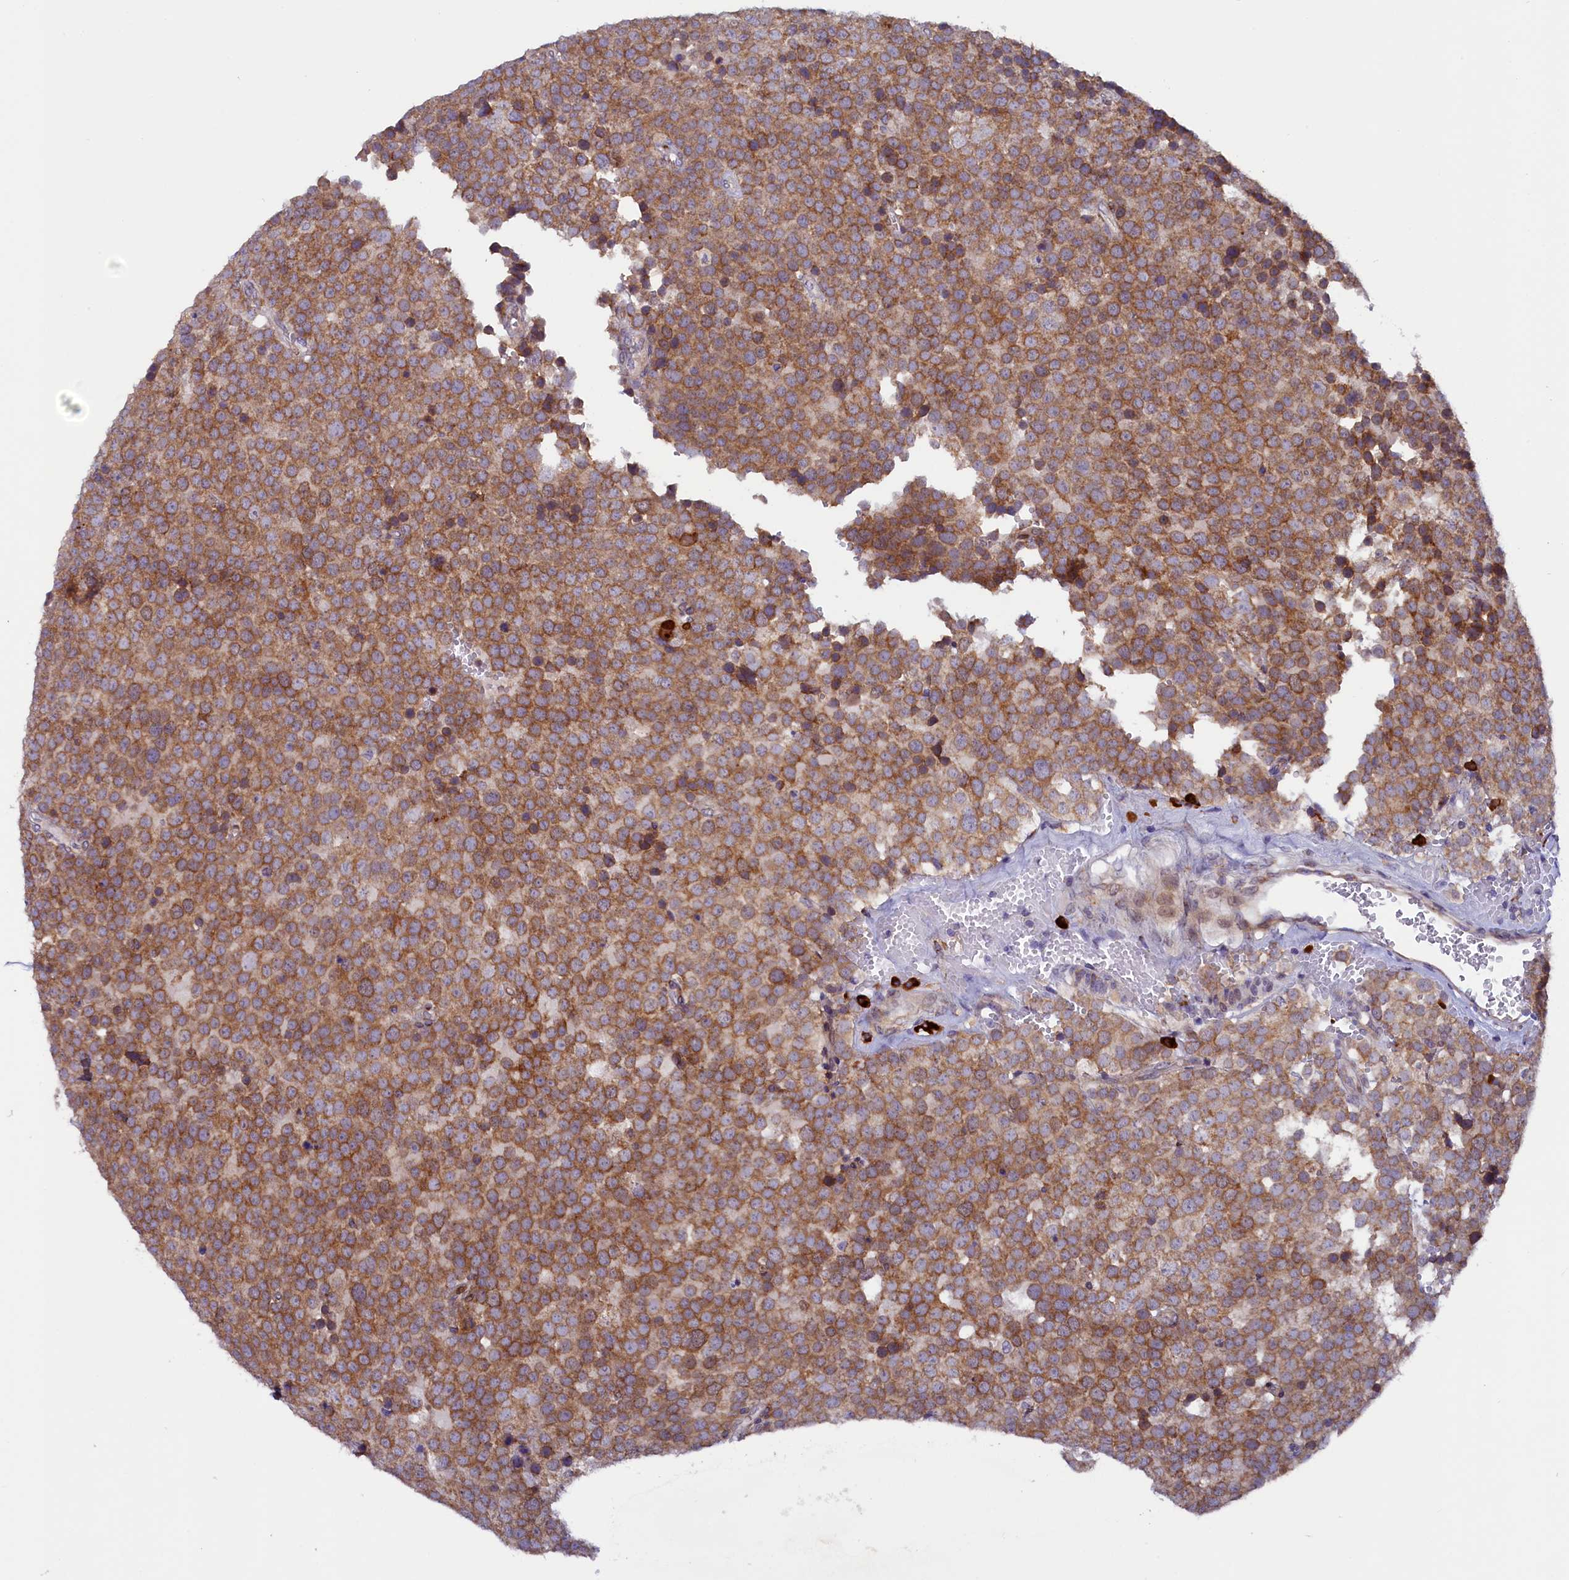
{"staining": {"intensity": "moderate", "quantity": ">75%", "location": "cytoplasmic/membranous"}, "tissue": "testis cancer", "cell_type": "Tumor cells", "image_type": "cancer", "snomed": [{"axis": "morphology", "description": "Seminoma, NOS"}, {"axis": "topography", "description": "Testis"}], "caption": "Testis cancer stained with a brown dye reveals moderate cytoplasmic/membranous positive staining in about >75% of tumor cells.", "gene": "SSC5D", "patient": {"sex": "male", "age": 71}}